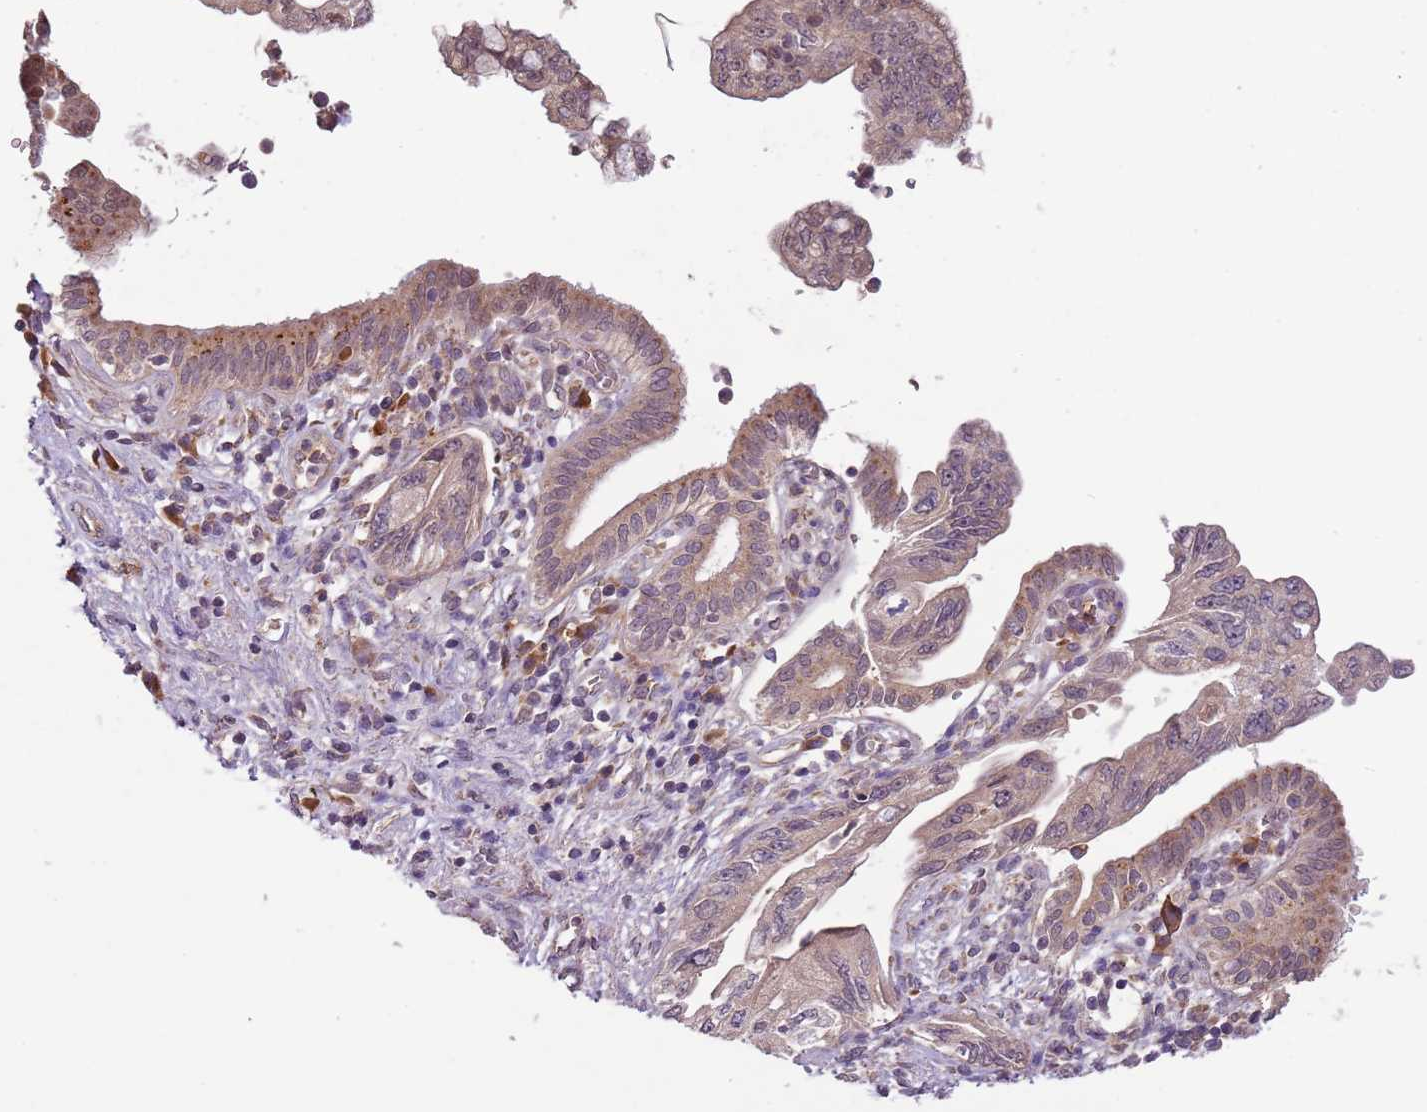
{"staining": {"intensity": "moderate", "quantity": ">75%", "location": "cytoplasmic/membranous"}, "tissue": "pancreatic cancer", "cell_type": "Tumor cells", "image_type": "cancer", "snomed": [{"axis": "morphology", "description": "Adenocarcinoma, NOS"}, {"axis": "topography", "description": "Pancreas"}], "caption": "Moderate cytoplasmic/membranous positivity is seen in approximately >75% of tumor cells in pancreatic cancer (adenocarcinoma).", "gene": "FECH", "patient": {"sex": "female", "age": 73}}